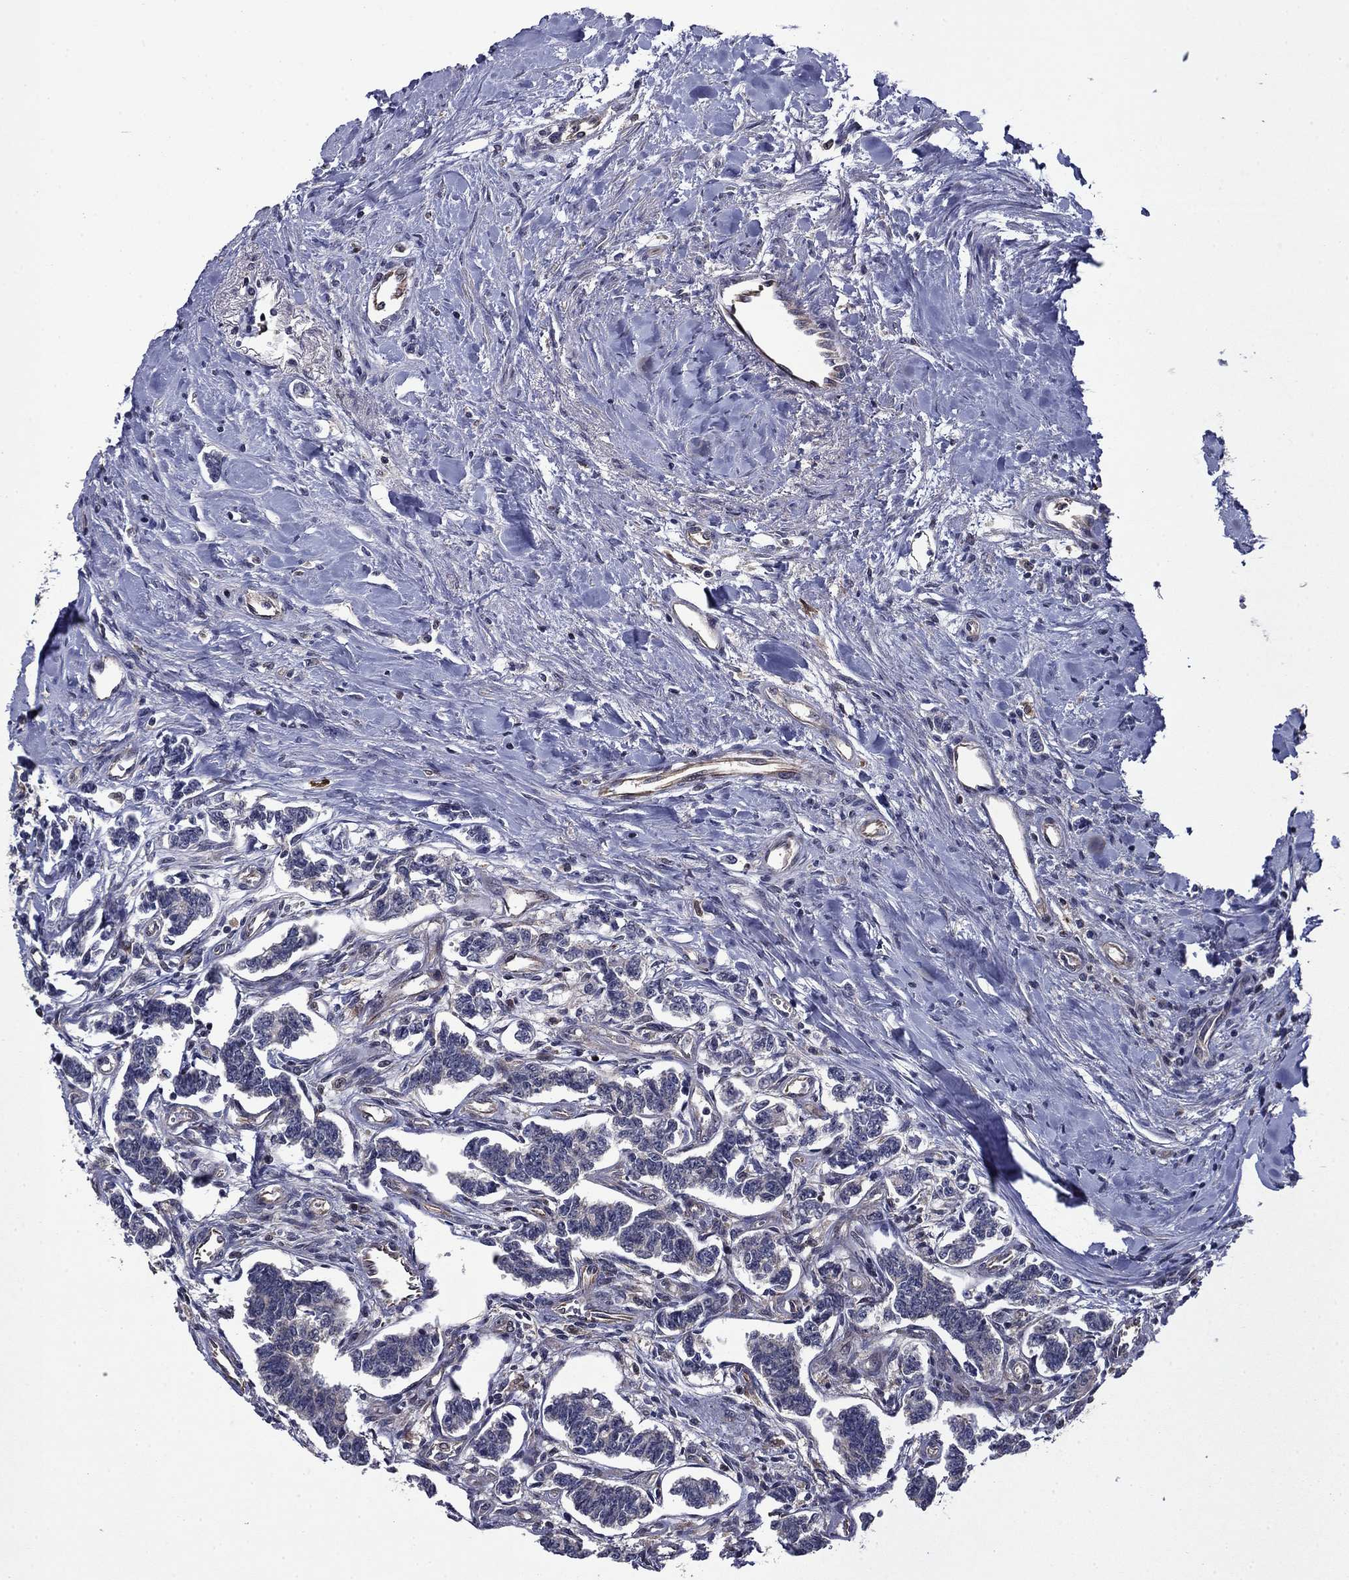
{"staining": {"intensity": "negative", "quantity": "none", "location": "none"}, "tissue": "carcinoid", "cell_type": "Tumor cells", "image_type": "cancer", "snomed": [{"axis": "morphology", "description": "Carcinoid, malignant, NOS"}, {"axis": "topography", "description": "Kidney"}], "caption": "A histopathology image of carcinoid stained for a protein exhibits no brown staining in tumor cells.", "gene": "TPMT", "patient": {"sex": "female", "age": 41}}